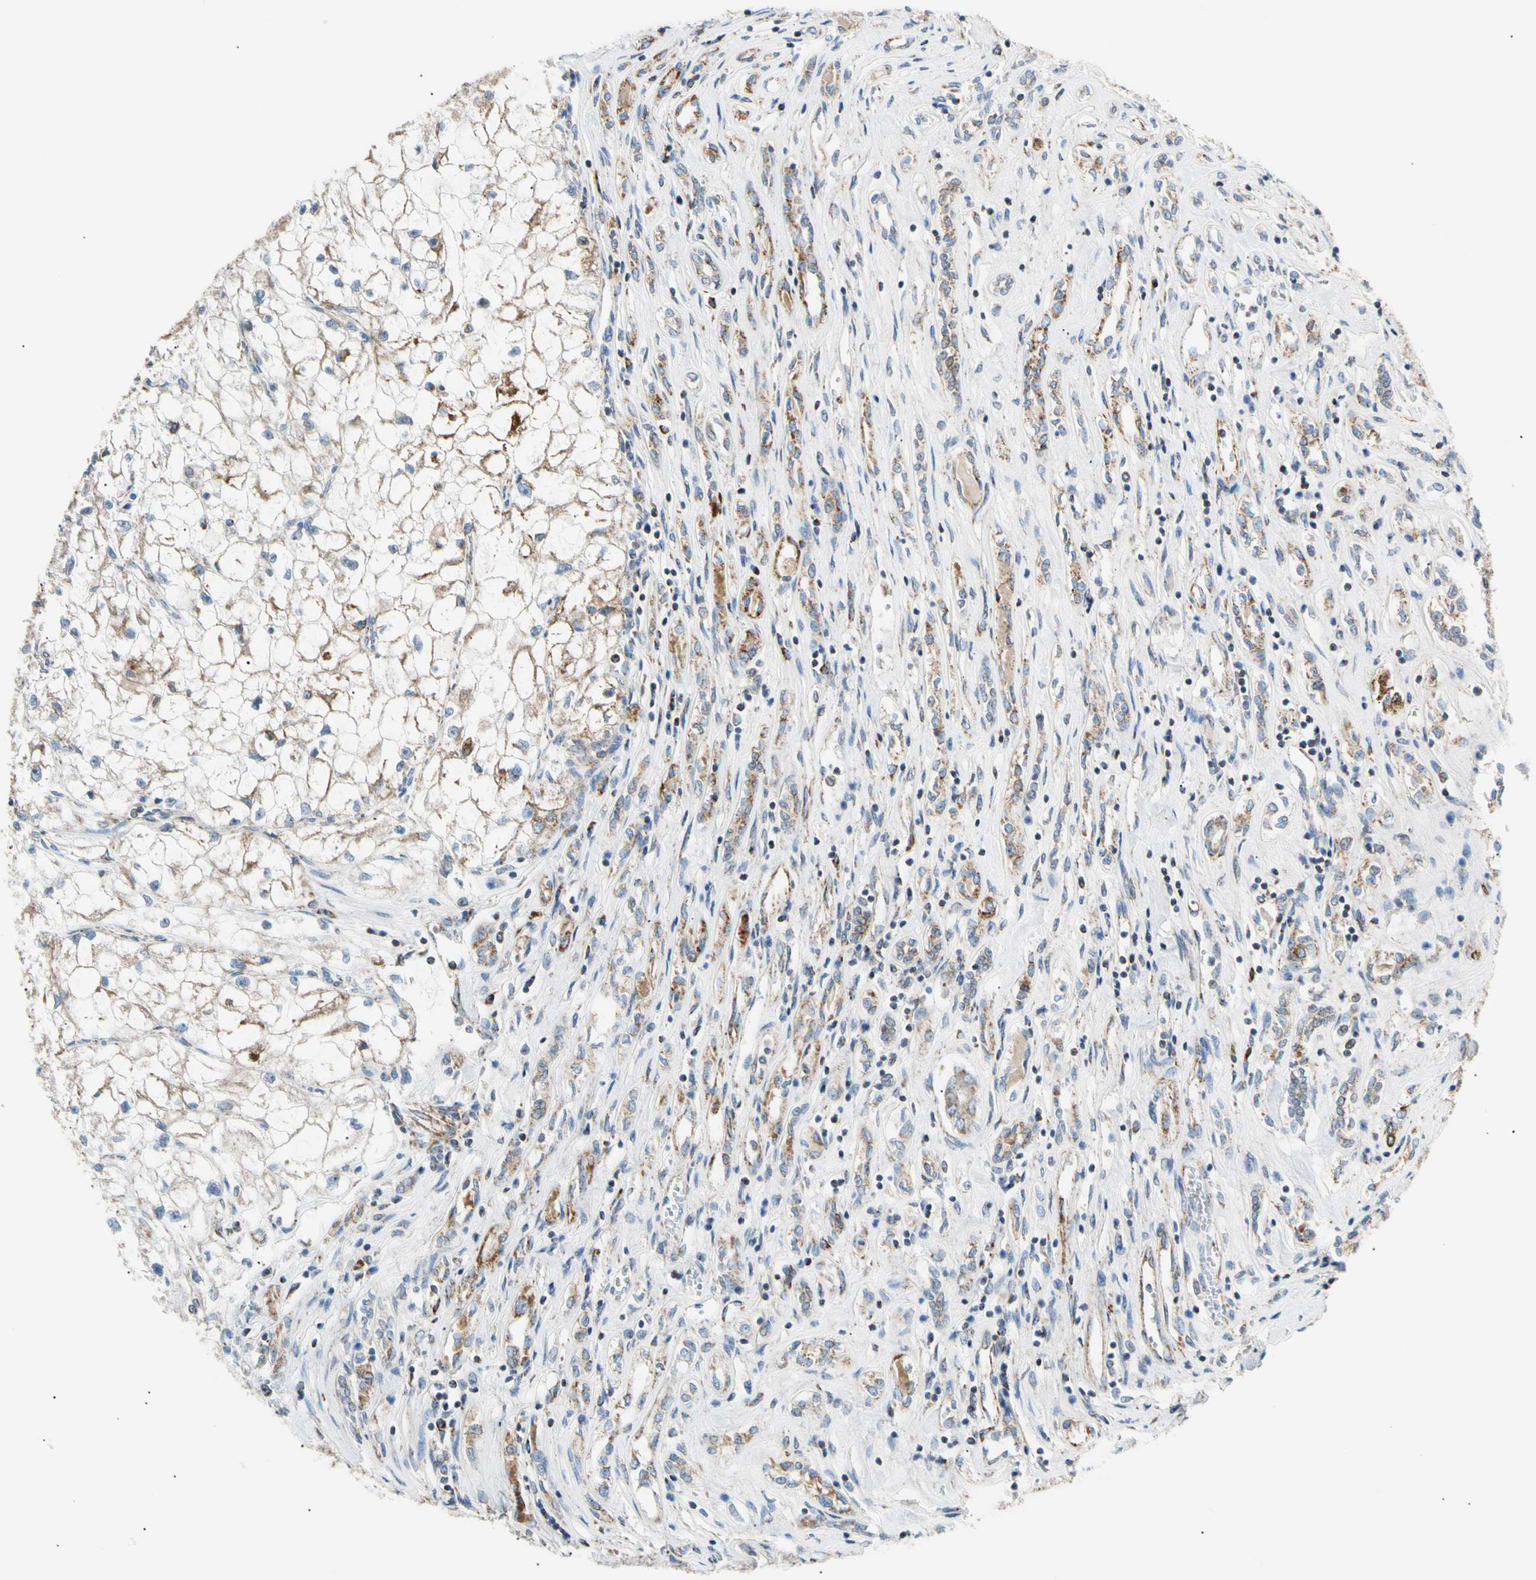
{"staining": {"intensity": "moderate", "quantity": "<25%", "location": "cytoplasmic/membranous"}, "tissue": "renal cancer", "cell_type": "Tumor cells", "image_type": "cancer", "snomed": [{"axis": "morphology", "description": "Adenocarcinoma, NOS"}, {"axis": "topography", "description": "Kidney"}], "caption": "Immunohistochemical staining of adenocarcinoma (renal) displays moderate cytoplasmic/membranous protein staining in approximately <25% of tumor cells.", "gene": "ACAT1", "patient": {"sex": "female", "age": 70}}